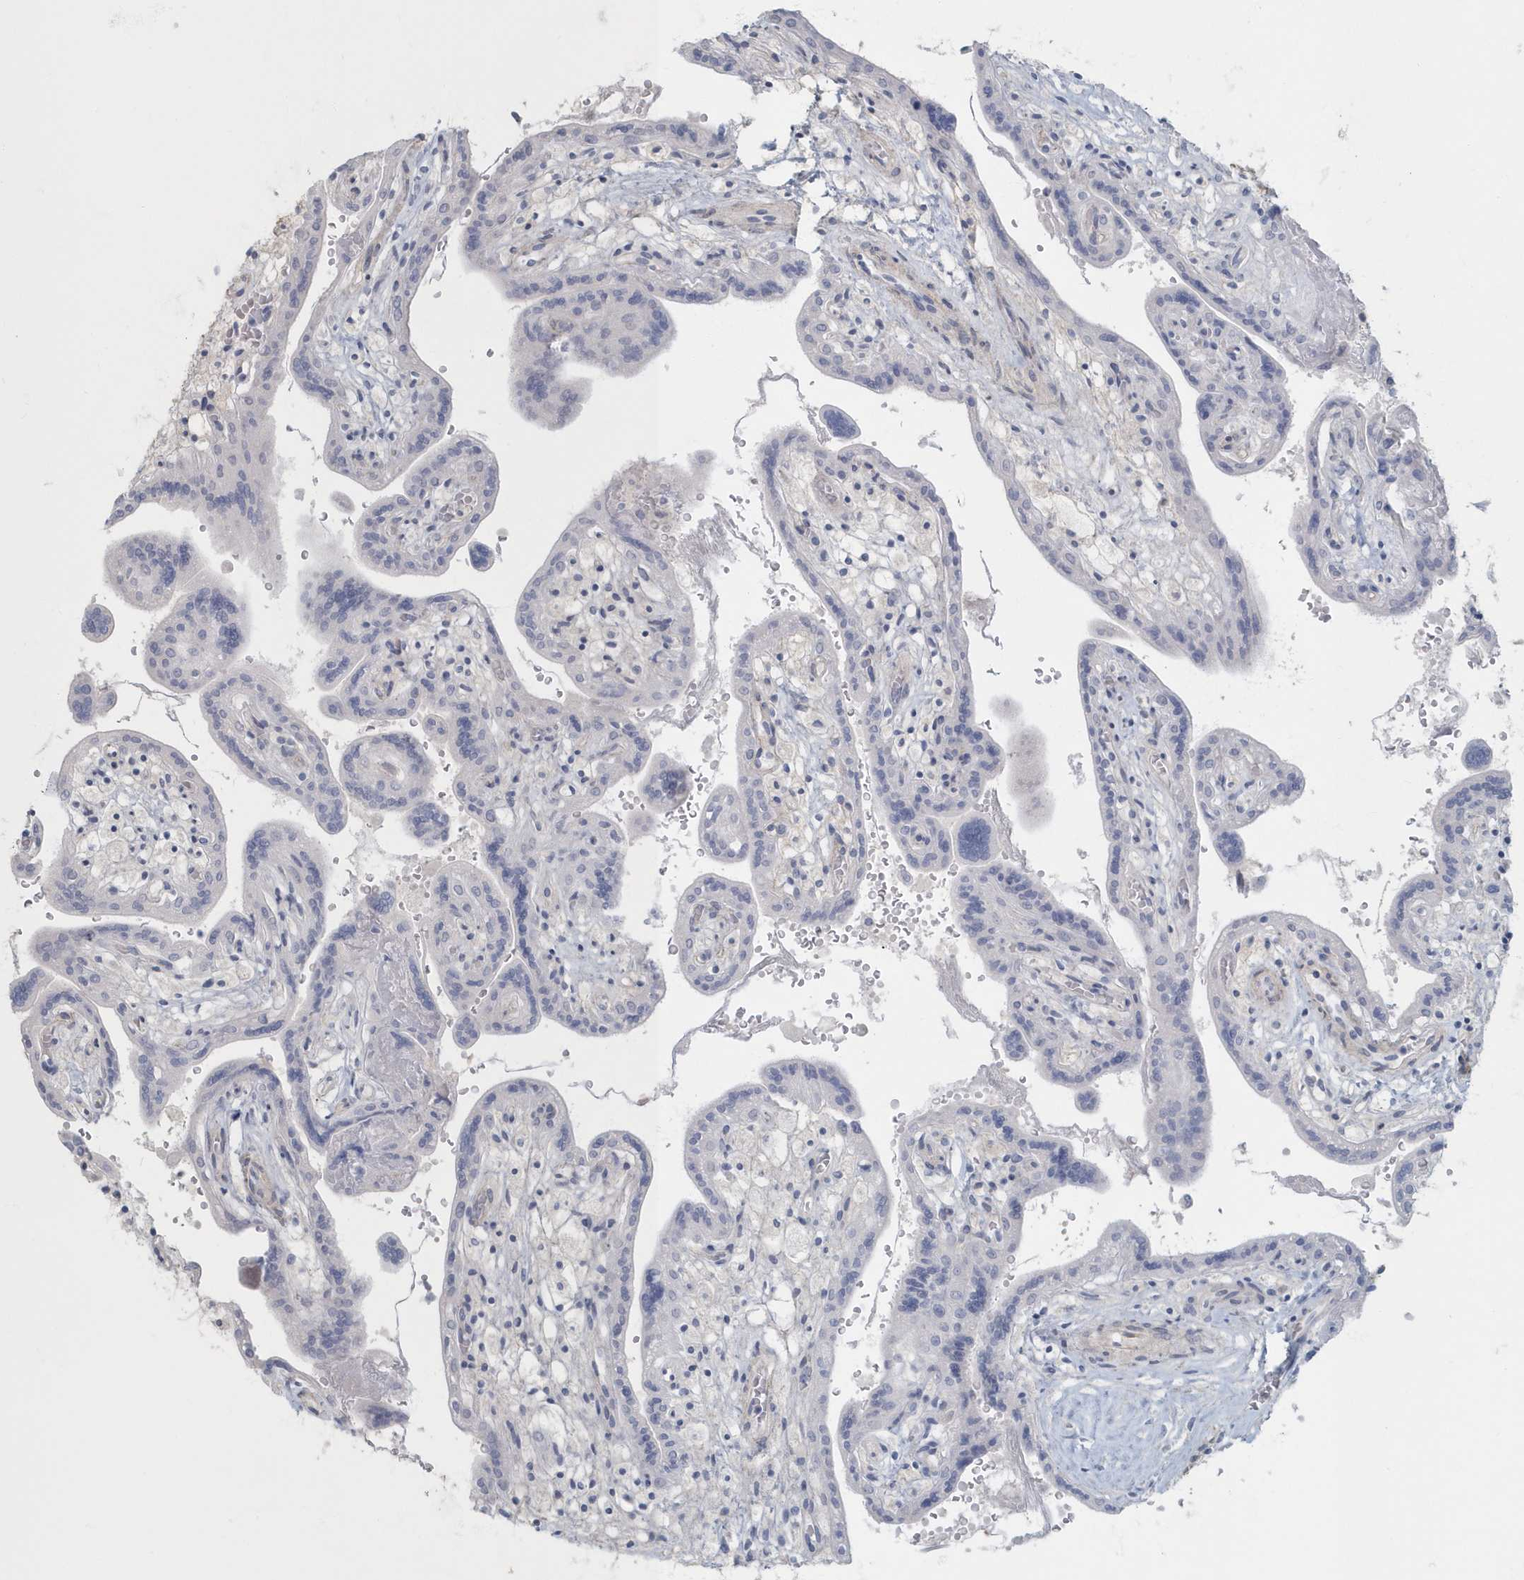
{"staining": {"intensity": "negative", "quantity": "none", "location": "none"}, "tissue": "placenta", "cell_type": "Trophoblastic cells", "image_type": "normal", "snomed": [{"axis": "morphology", "description": "Normal tissue, NOS"}, {"axis": "topography", "description": "Placenta"}], "caption": "The image reveals no significant staining in trophoblastic cells of placenta.", "gene": "MYOT", "patient": {"sex": "female", "age": 37}}